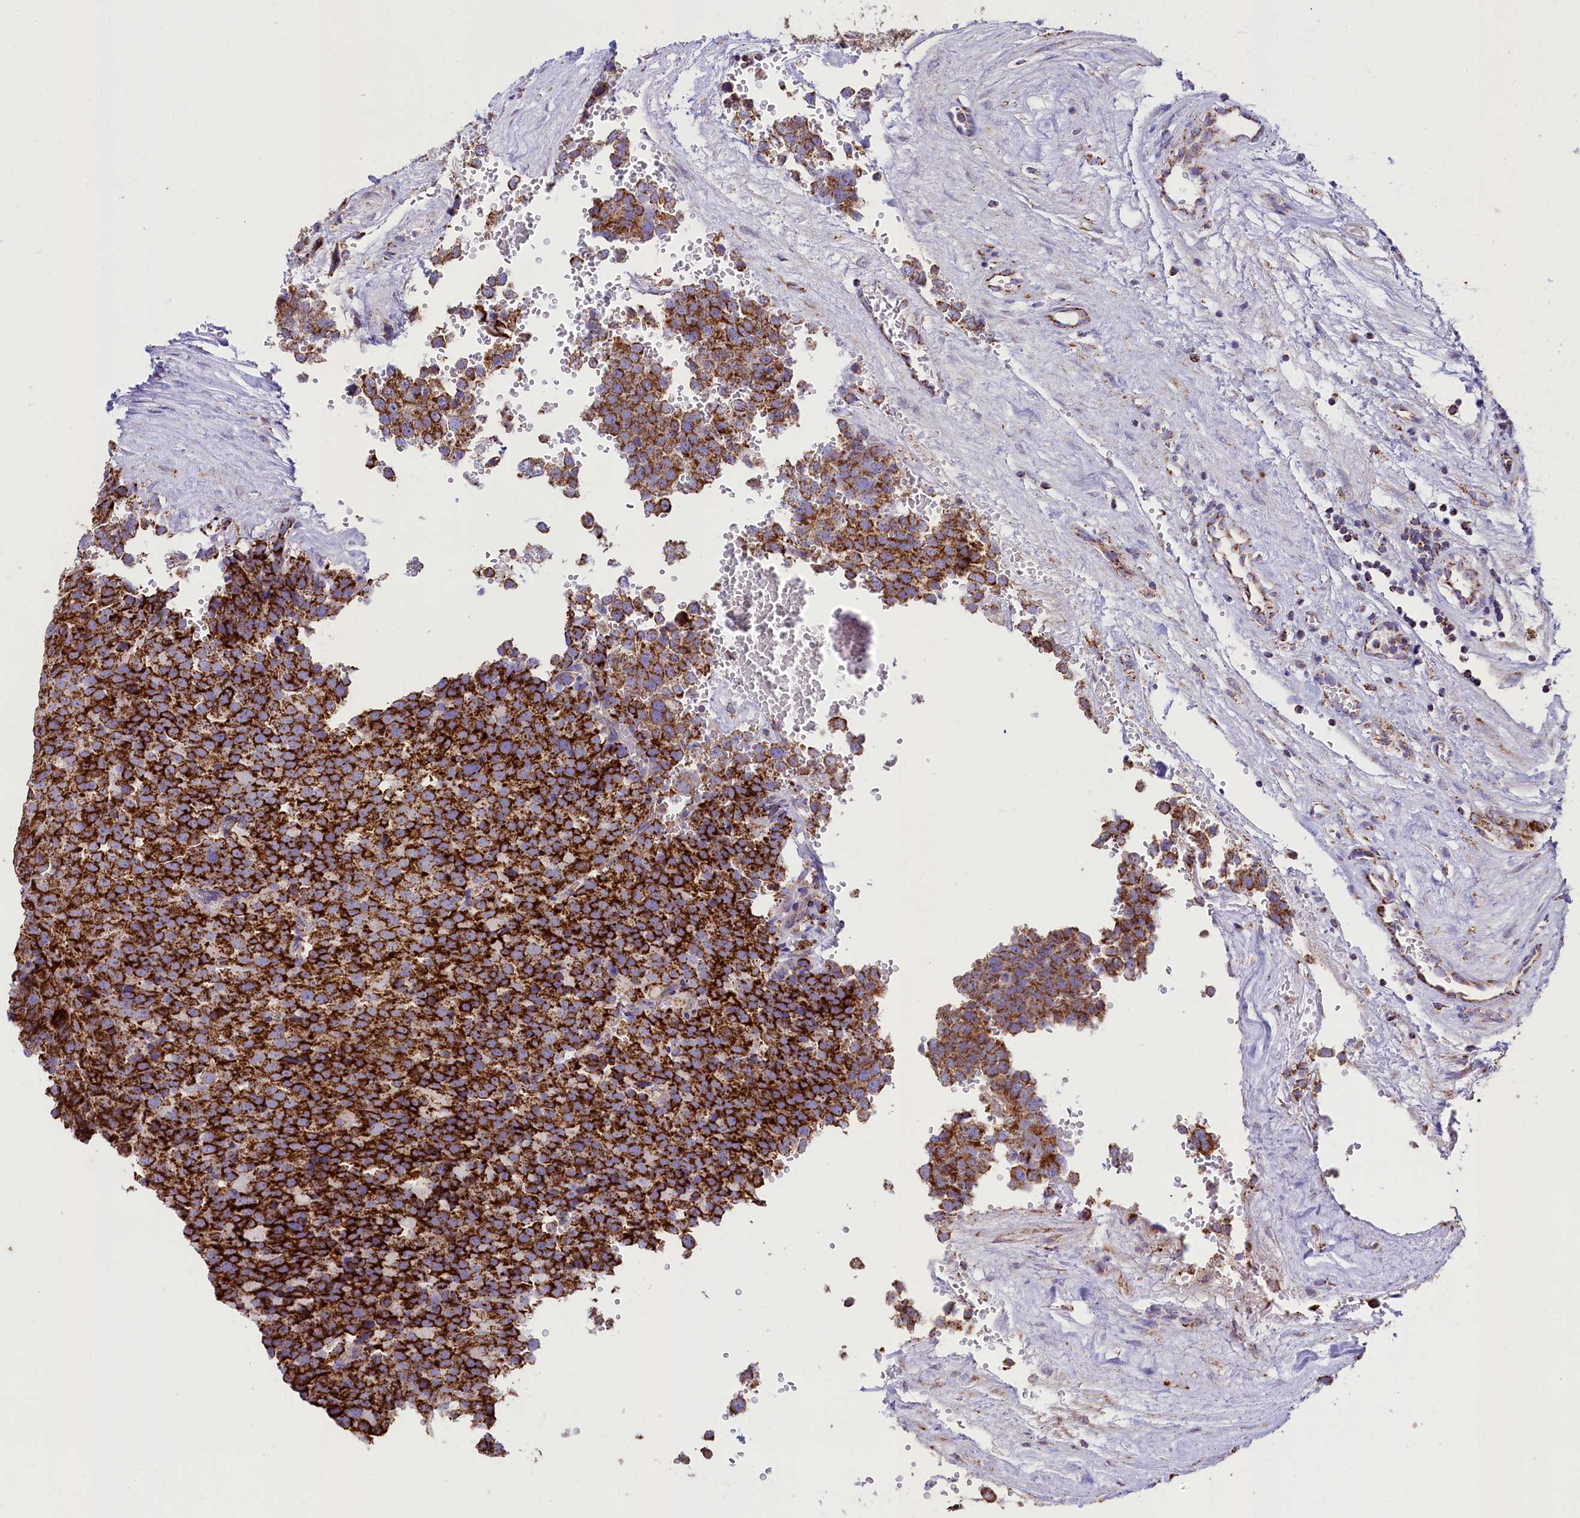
{"staining": {"intensity": "strong", "quantity": ">75%", "location": "cytoplasmic/membranous"}, "tissue": "testis cancer", "cell_type": "Tumor cells", "image_type": "cancer", "snomed": [{"axis": "morphology", "description": "Seminoma, NOS"}, {"axis": "topography", "description": "Testis"}], "caption": "Immunohistochemical staining of testis cancer displays high levels of strong cytoplasmic/membranous positivity in approximately >75% of tumor cells.", "gene": "IDH3A", "patient": {"sex": "male", "age": 71}}